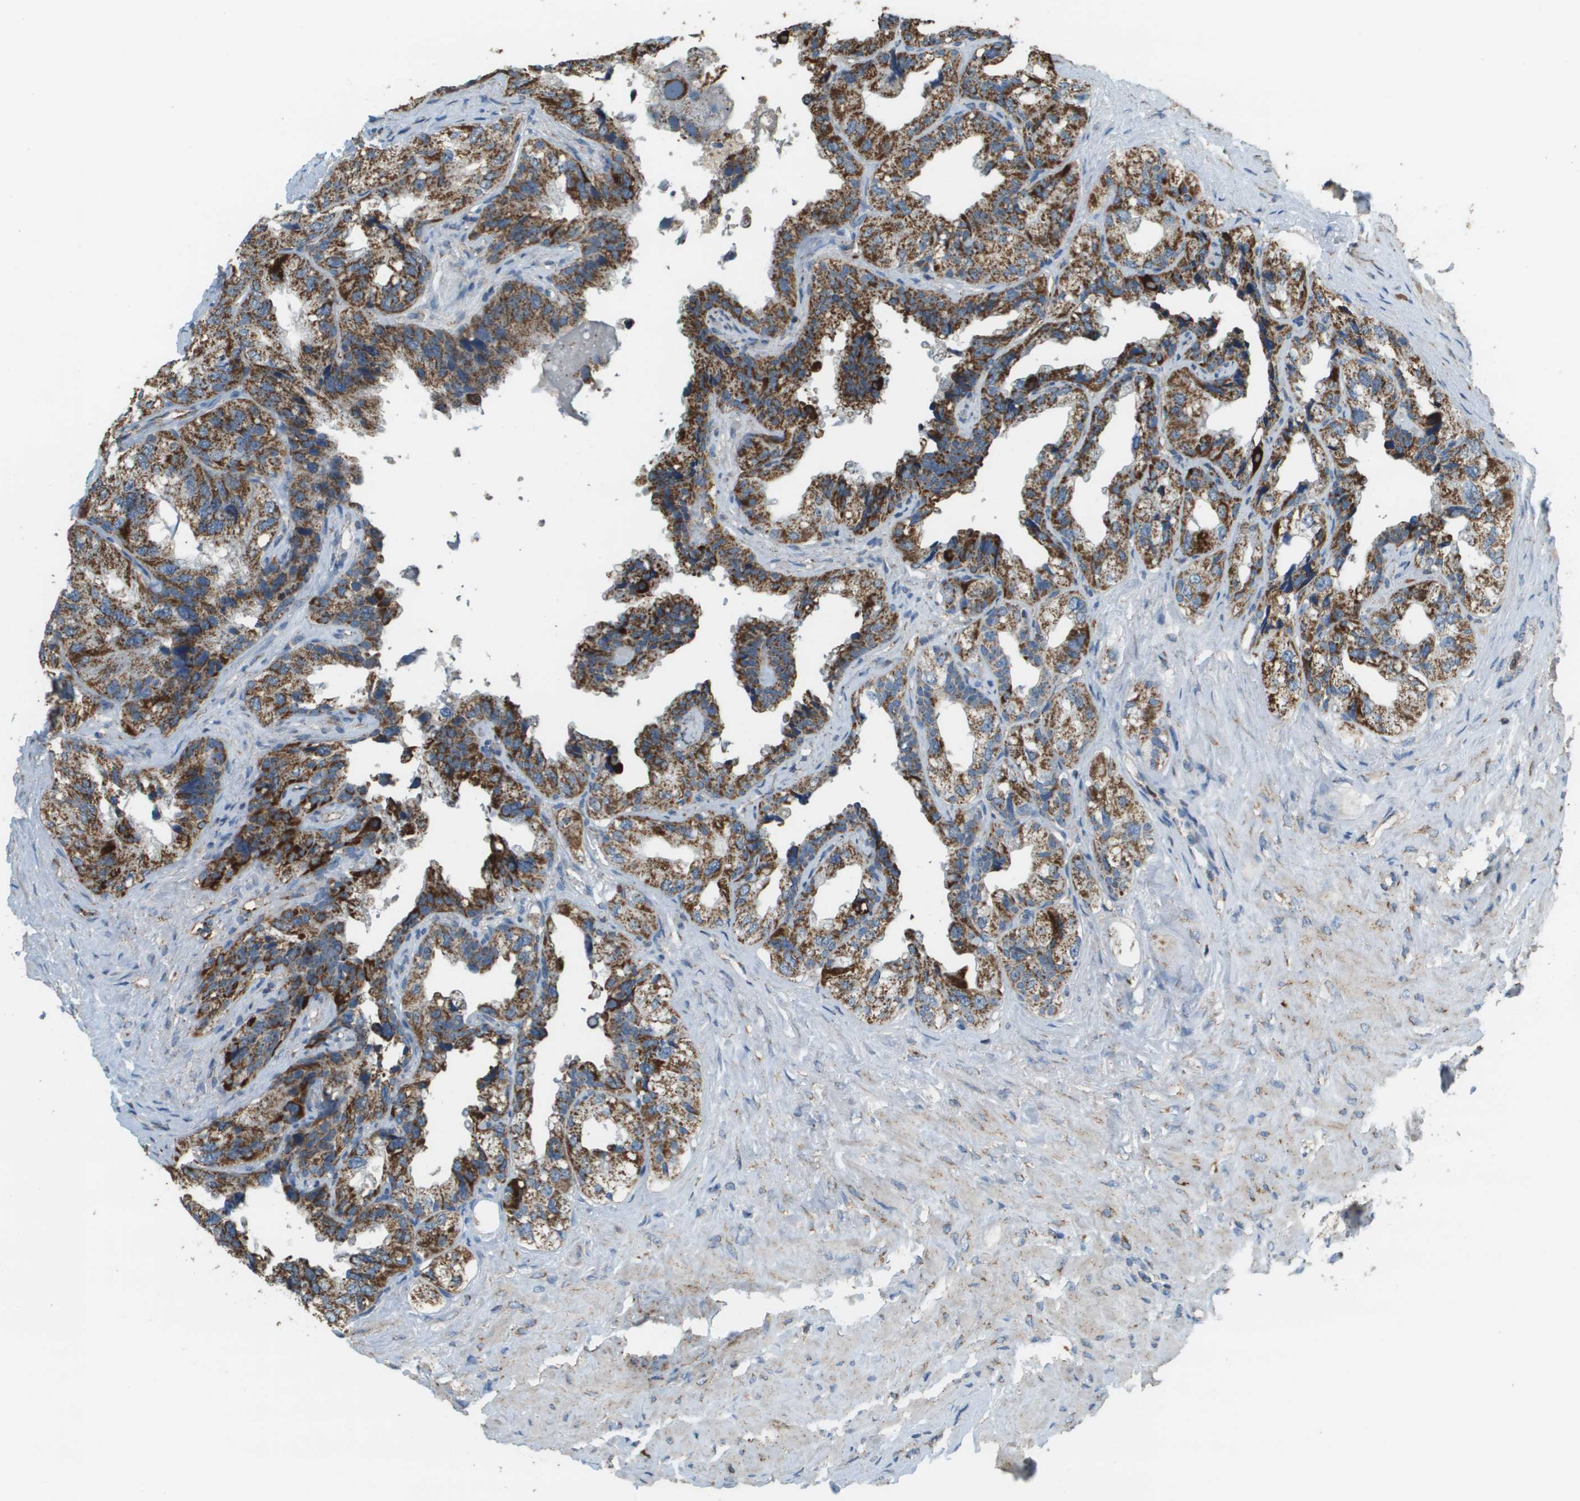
{"staining": {"intensity": "strong", "quantity": ">75%", "location": "cytoplasmic/membranous"}, "tissue": "seminal vesicle", "cell_type": "Glandular cells", "image_type": "normal", "snomed": [{"axis": "morphology", "description": "Normal tissue, NOS"}, {"axis": "topography", "description": "Seminal veicle"}], "caption": "This photomicrograph displays immunohistochemistry staining of unremarkable seminal vesicle, with high strong cytoplasmic/membranous staining in approximately >75% of glandular cells.", "gene": "FH", "patient": {"sex": "male", "age": 68}}